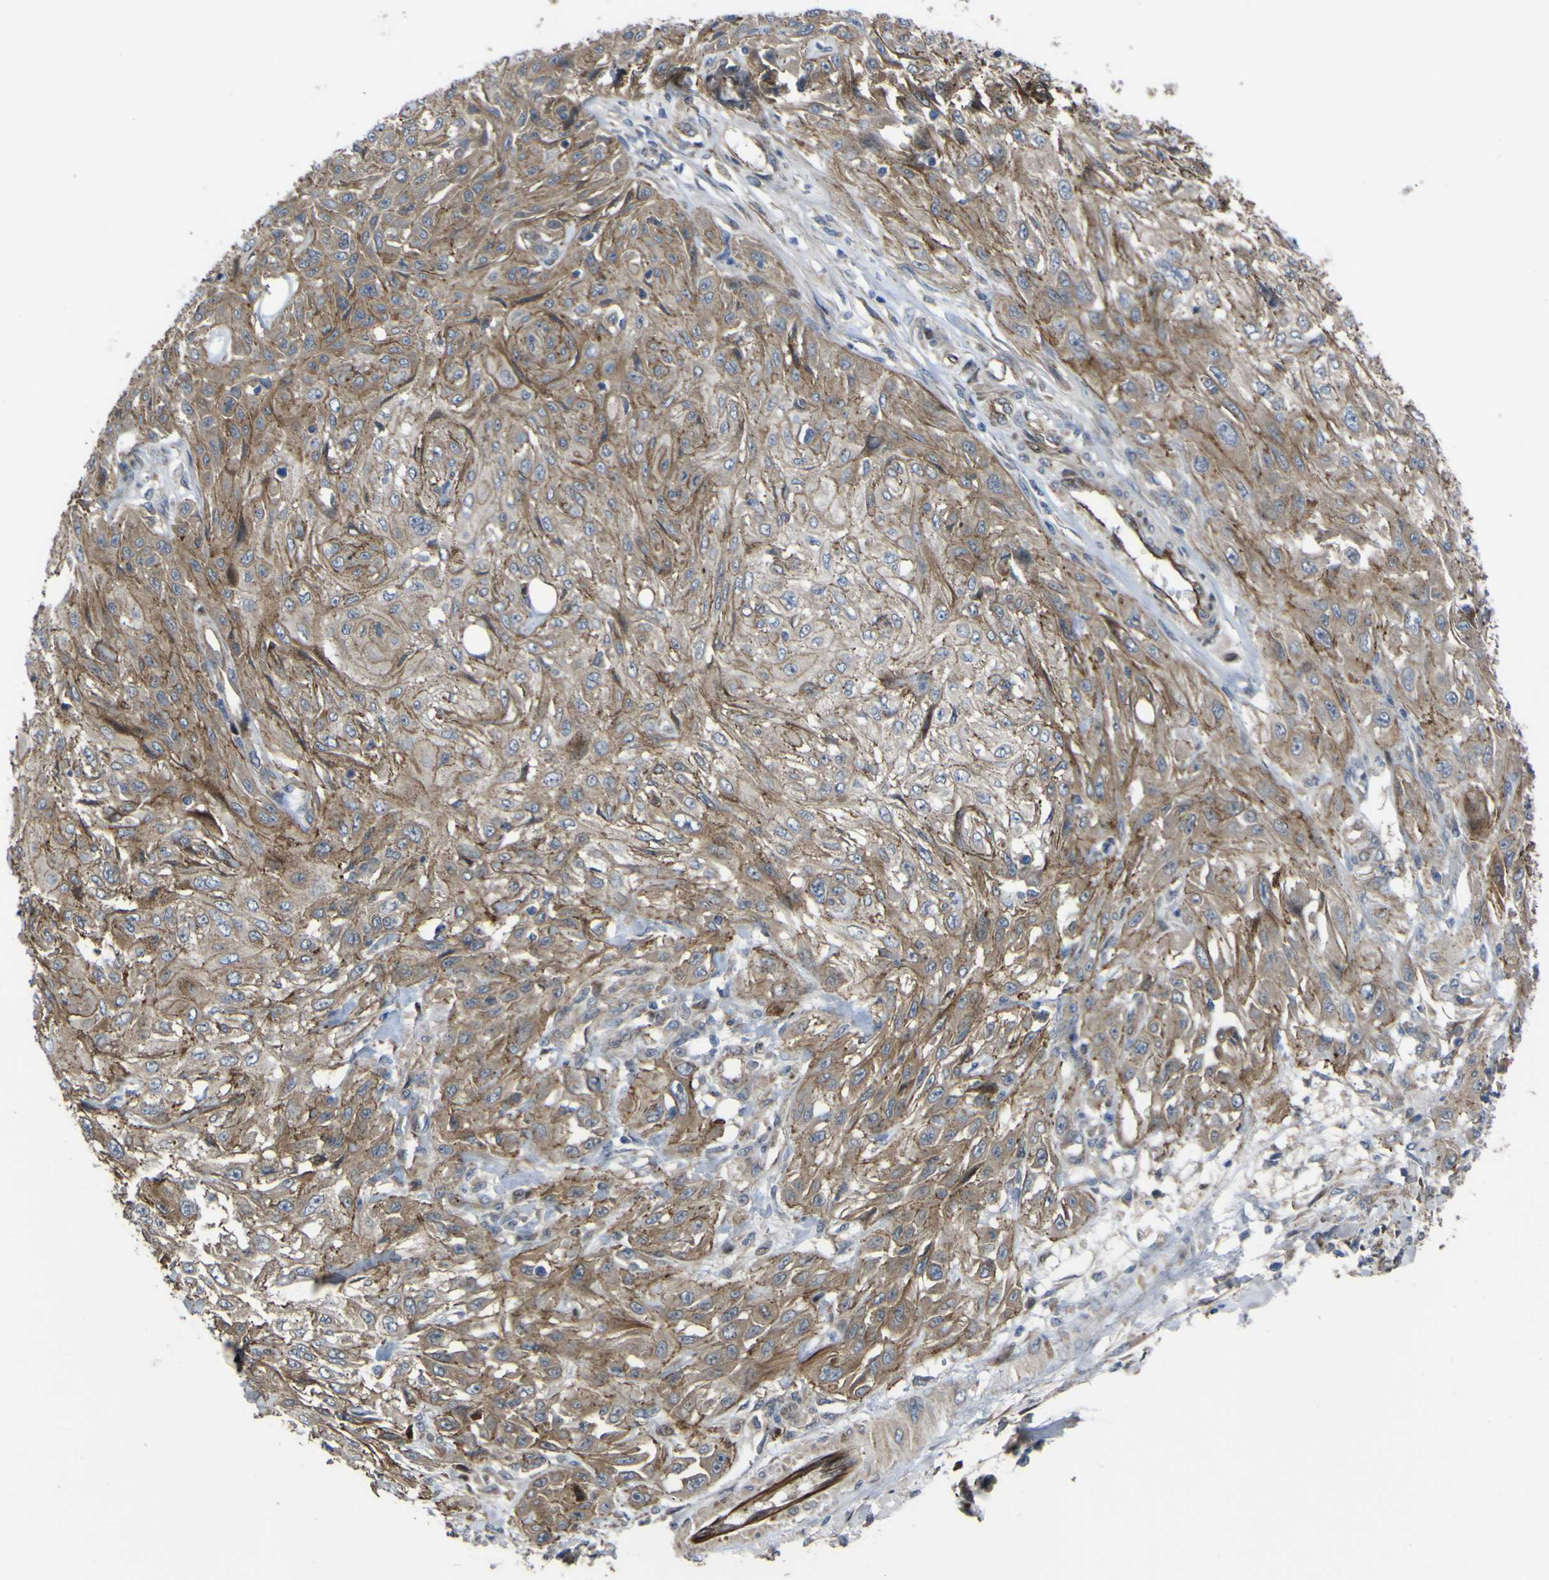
{"staining": {"intensity": "weak", "quantity": ">75%", "location": "cytoplasmic/membranous"}, "tissue": "skin cancer", "cell_type": "Tumor cells", "image_type": "cancer", "snomed": [{"axis": "morphology", "description": "Squamous cell carcinoma, NOS"}, {"axis": "topography", "description": "Skin"}], "caption": "About >75% of tumor cells in human skin squamous cell carcinoma reveal weak cytoplasmic/membranous protein expression as visualized by brown immunohistochemical staining.", "gene": "FBXO30", "patient": {"sex": "male", "age": 75}}